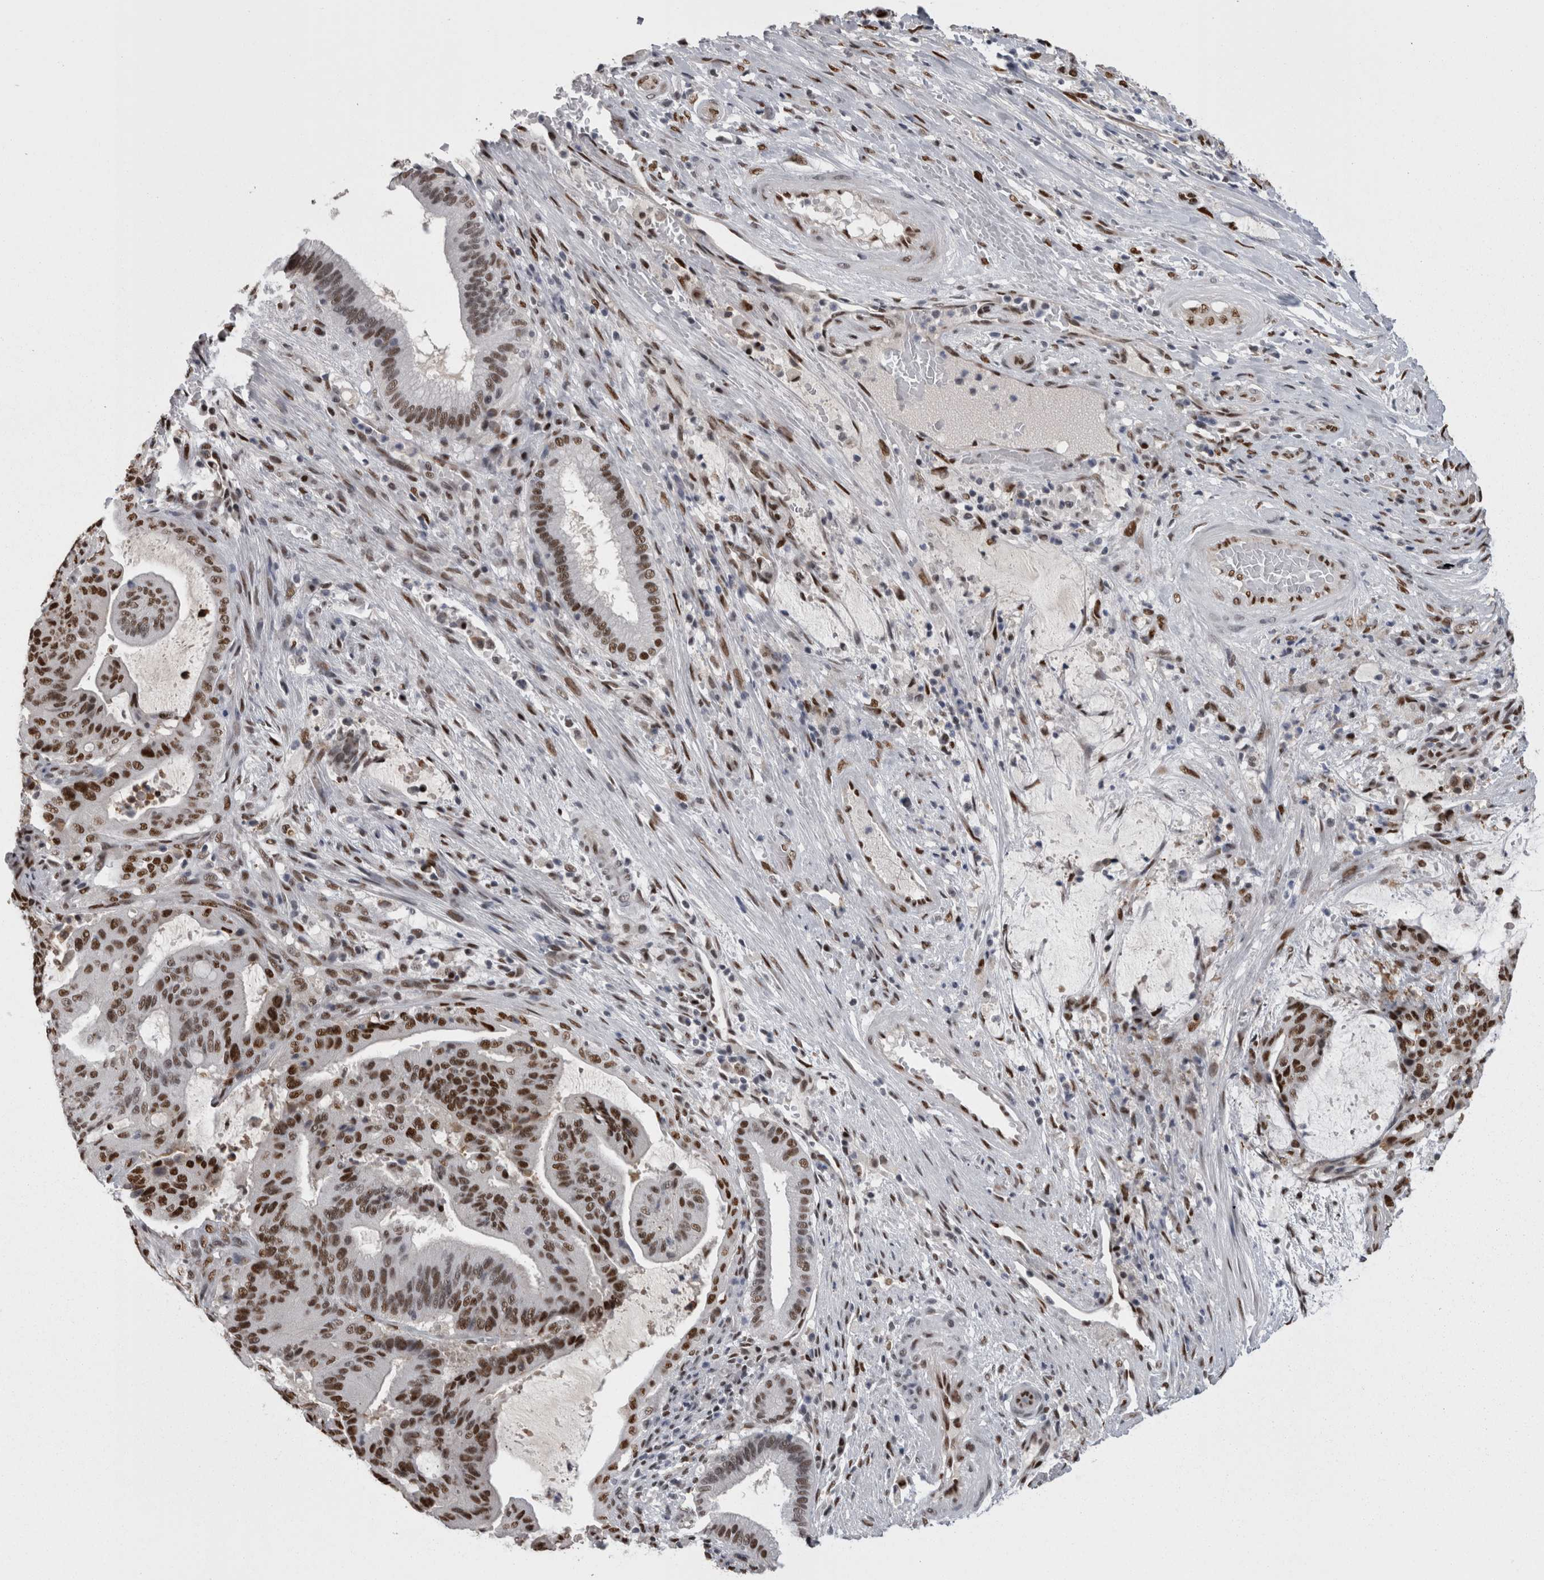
{"staining": {"intensity": "strong", "quantity": ">75%", "location": "nuclear"}, "tissue": "liver cancer", "cell_type": "Tumor cells", "image_type": "cancer", "snomed": [{"axis": "morphology", "description": "Normal tissue, NOS"}, {"axis": "morphology", "description": "Cholangiocarcinoma"}, {"axis": "topography", "description": "Liver"}, {"axis": "topography", "description": "Peripheral nerve tissue"}], "caption": "Liver cancer was stained to show a protein in brown. There is high levels of strong nuclear expression in approximately >75% of tumor cells.", "gene": "C1orf54", "patient": {"sex": "female", "age": 73}}